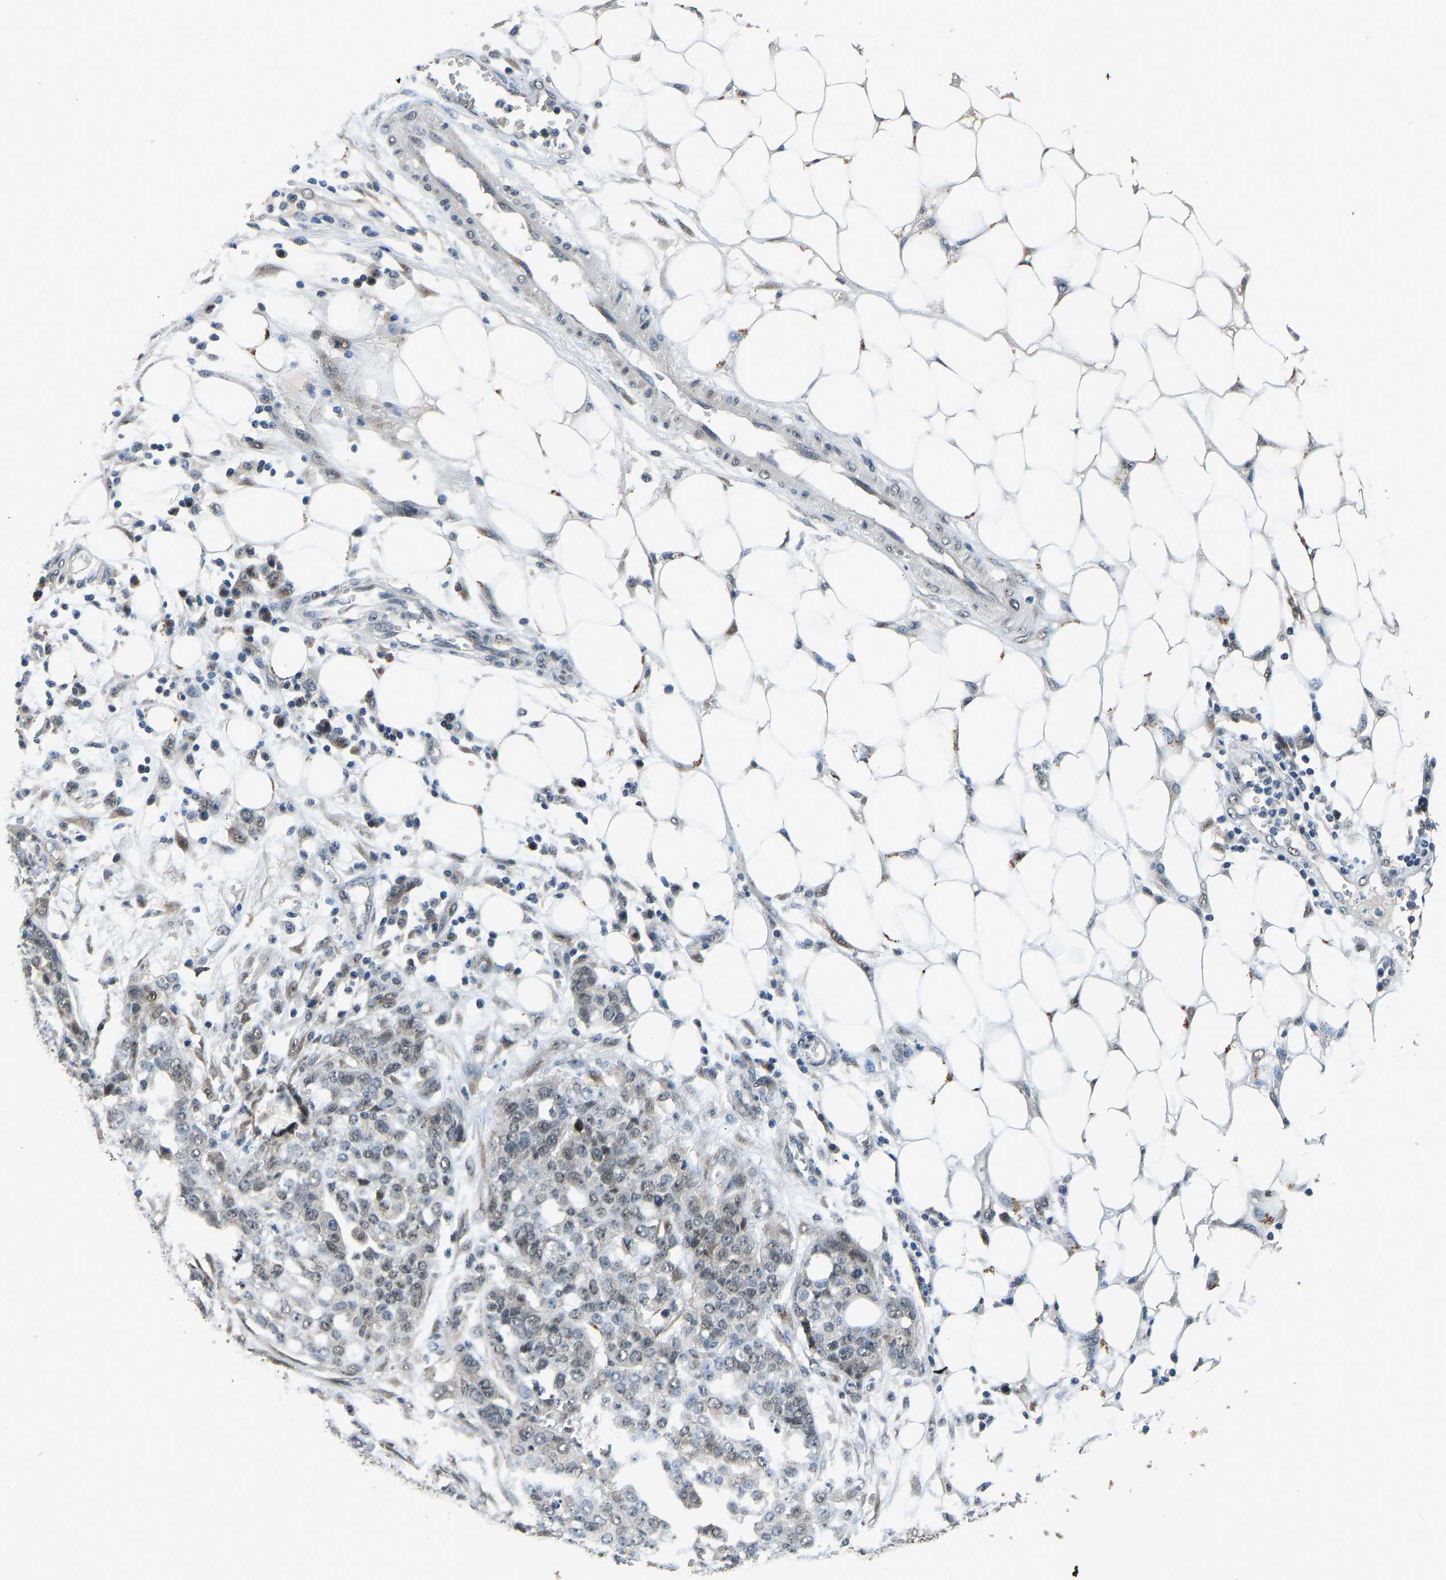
{"staining": {"intensity": "weak", "quantity": ">75%", "location": "nuclear"}, "tissue": "ovarian cancer", "cell_type": "Tumor cells", "image_type": "cancer", "snomed": [{"axis": "morphology", "description": "Cystadenocarcinoma, serous, NOS"}, {"axis": "topography", "description": "Soft tissue"}, {"axis": "topography", "description": "Ovary"}], "caption": "Protein staining reveals weak nuclear expression in about >75% of tumor cells in serous cystadenocarcinoma (ovarian).", "gene": "TOX4", "patient": {"sex": "female", "age": 57}}